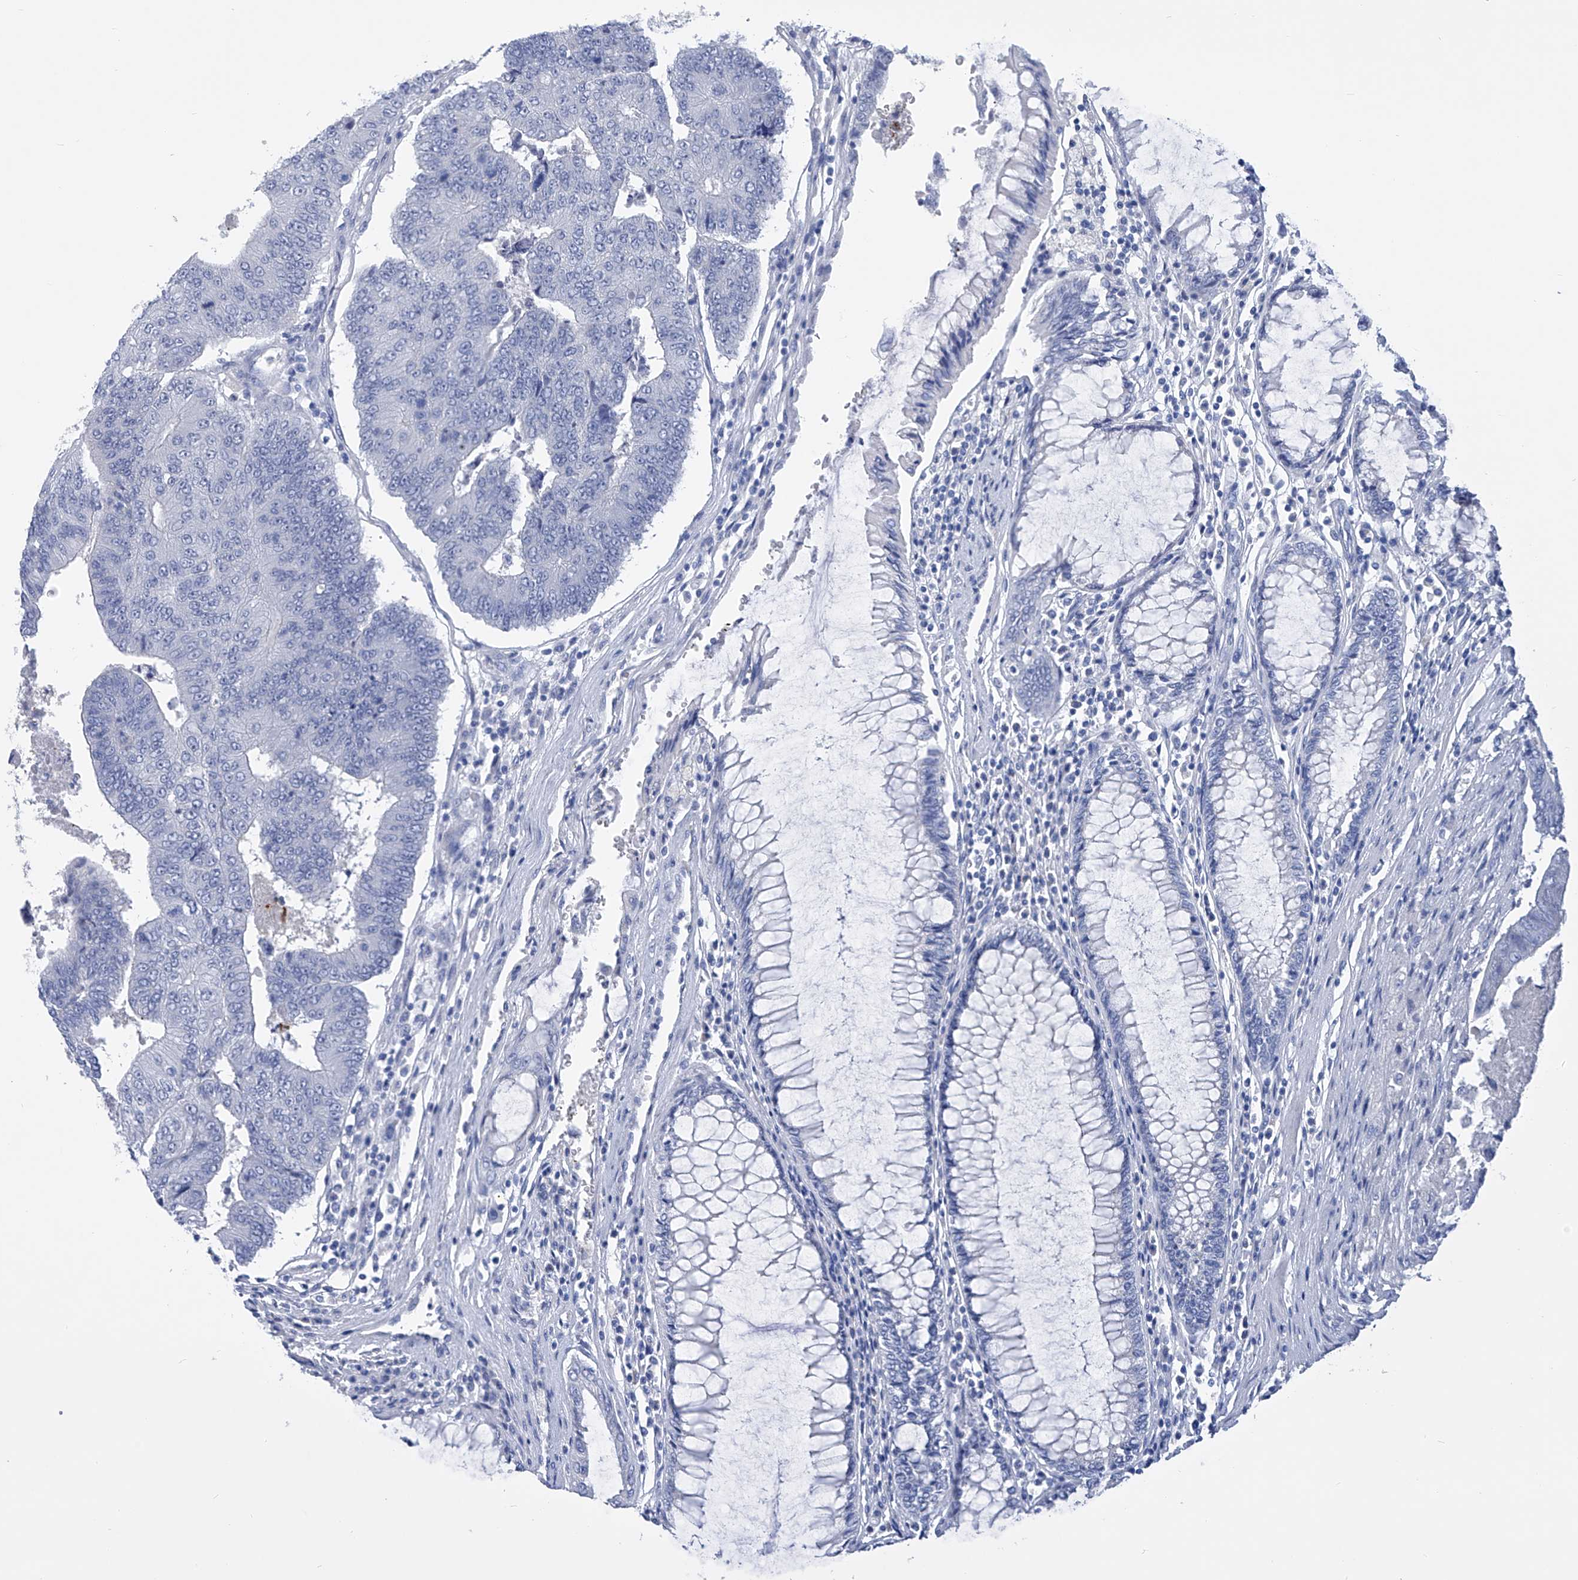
{"staining": {"intensity": "negative", "quantity": "none", "location": "none"}, "tissue": "colorectal cancer", "cell_type": "Tumor cells", "image_type": "cancer", "snomed": [{"axis": "morphology", "description": "Adenocarcinoma, NOS"}, {"axis": "topography", "description": "Colon"}], "caption": "The IHC micrograph has no significant positivity in tumor cells of colorectal cancer tissue. Nuclei are stained in blue.", "gene": "ADRA1A", "patient": {"sex": "female", "age": 67}}